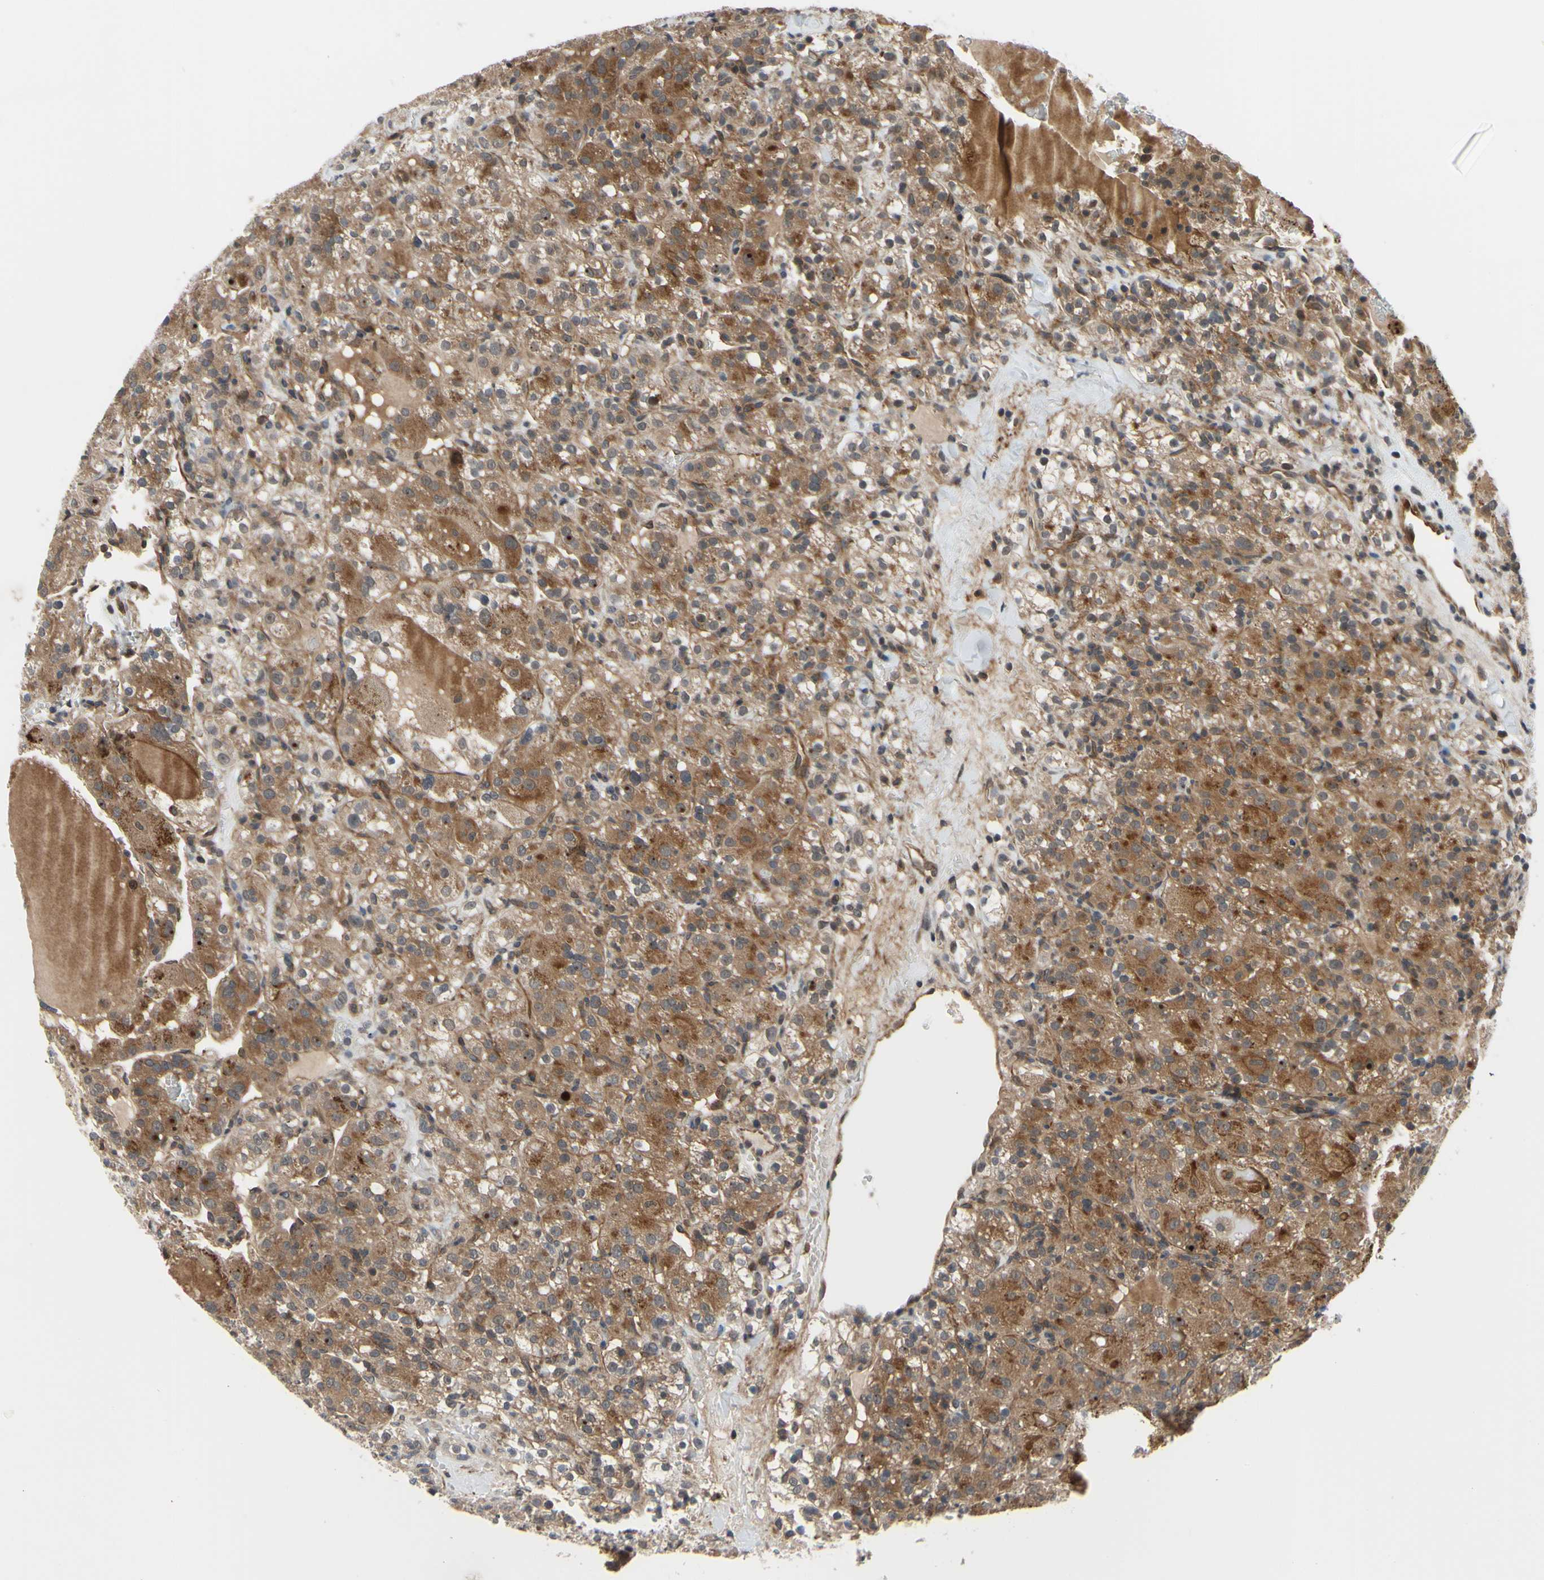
{"staining": {"intensity": "strong", "quantity": ">75%", "location": "cytoplasmic/membranous,nuclear"}, "tissue": "renal cancer", "cell_type": "Tumor cells", "image_type": "cancer", "snomed": [{"axis": "morphology", "description": "Normal tissue, NOS"}, {"axis": "morphology", "description": "Adenocarcinoma, NOS"}, {"axis": "topography", "description": "Kidney"}], "caption": "Brown immunohistochemical staining in human renal cancer demonstrates strong cytoplasmic/membranous and nuclear staining in about >75% of tumor cells. Using DAB (brown) and hematoxylin (blue) stains, captured at high magnification using brightfield microscopy.", "gene": "COMMD9", "patient": {"sex": "male", "age": 61}}